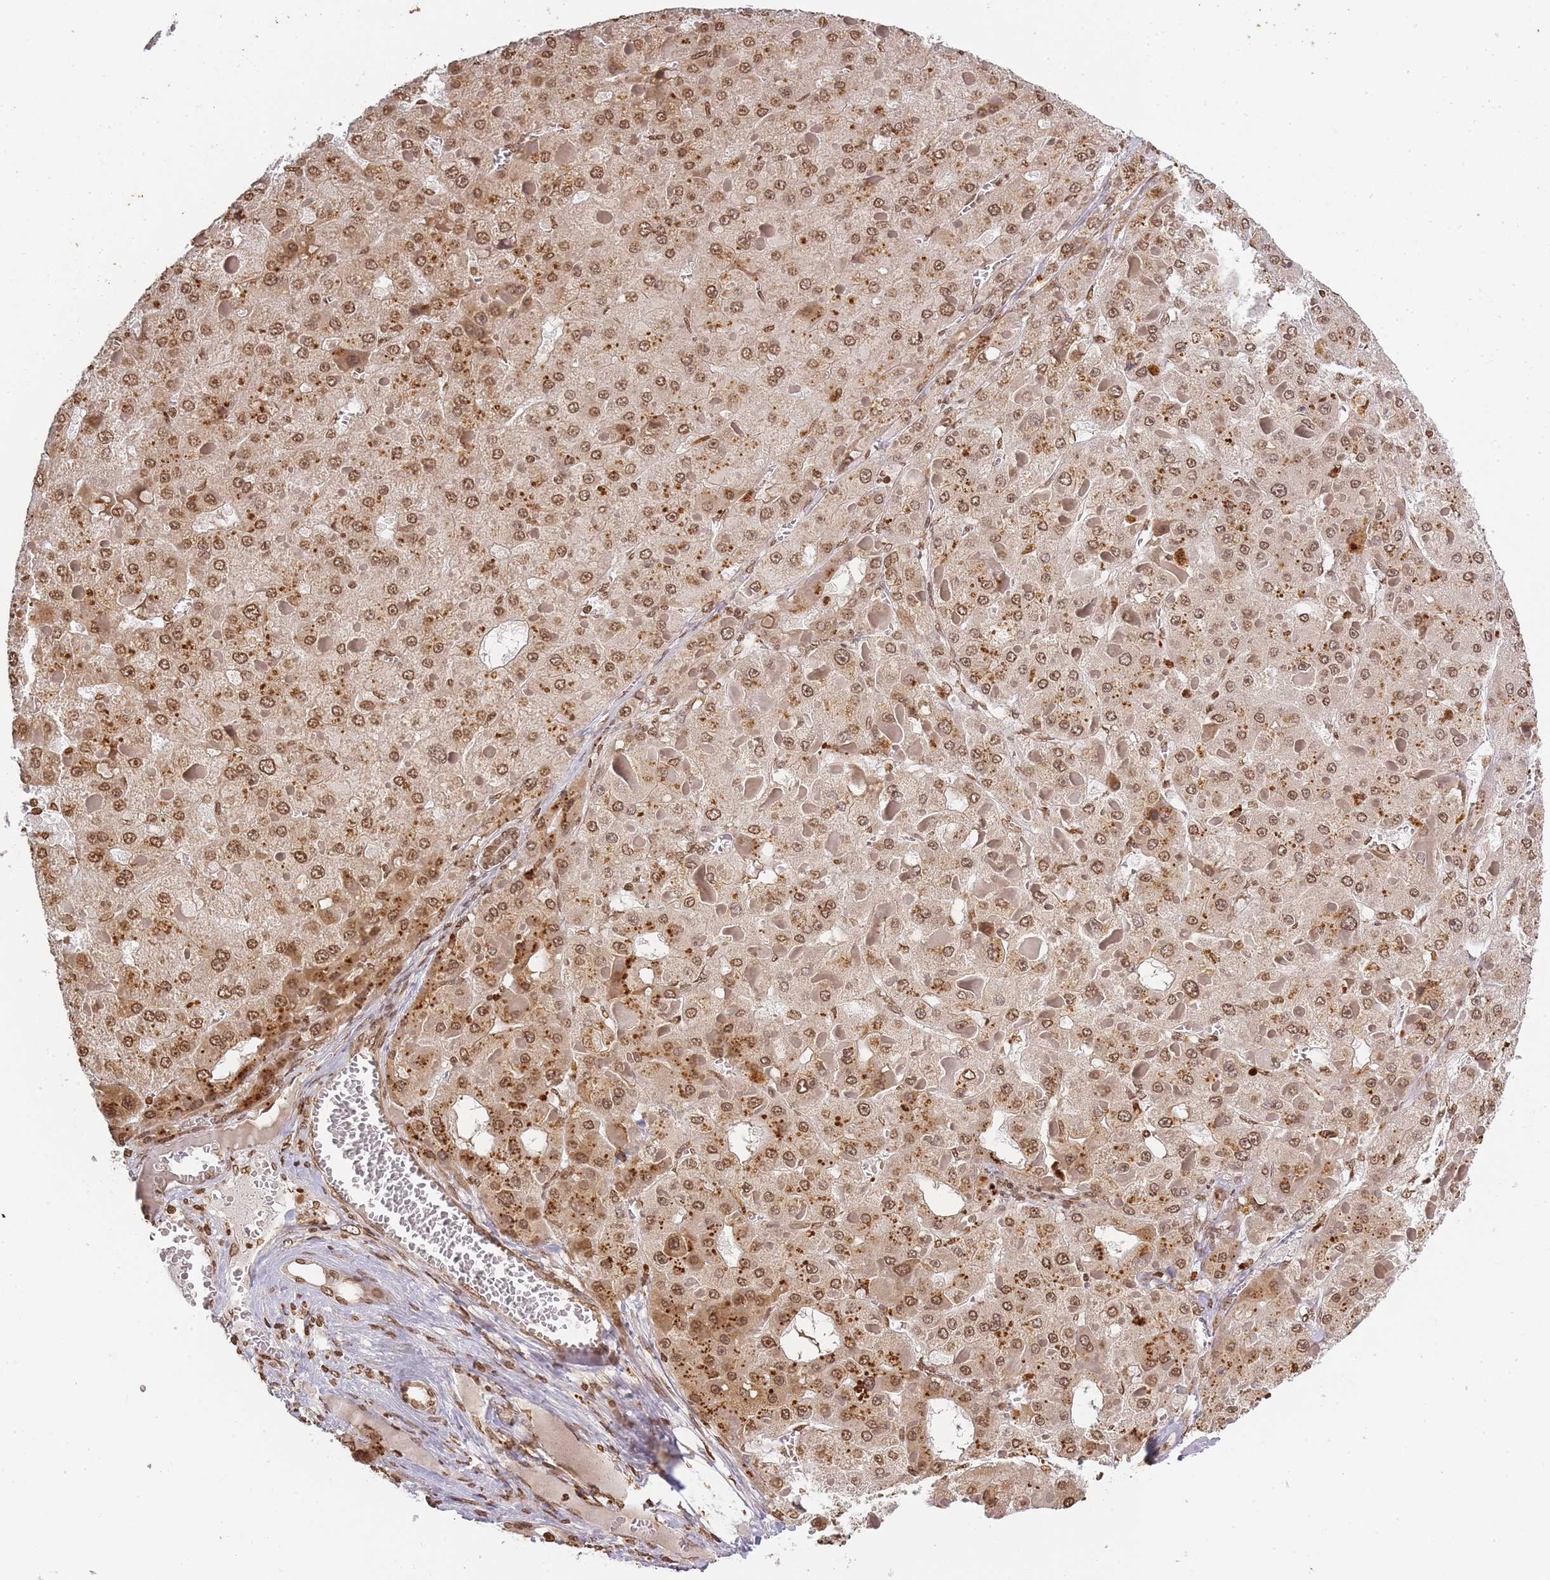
{"staining": {"intensity": "moderate", "quantity": ">75%", "location": "cytoplasmic/membranous,nuclear"}, "tissue": "liver cancer", "cell_type": "Tumor cells", "image_type": "cancer", "snomed": [{"axis": "morphology", "description": "Carcinoma, Hepatocellular, NOS"}, {"axis": "topography", "description": "Liver"}], "caption": "Immunohistochemistry histopathology image of neoplastic tissue: hepatocellular carcinoma (liver) stained using IHC demonstrates medium levels of moderate protein expression localized specifically in the cytoplasmic/membranous and nuclear of tumor cells, appearing as a cytoplasmic/membranous and nuclear brown color.", "gene": "WWTR1", "patient": {"sex": "female", "age": 73}}